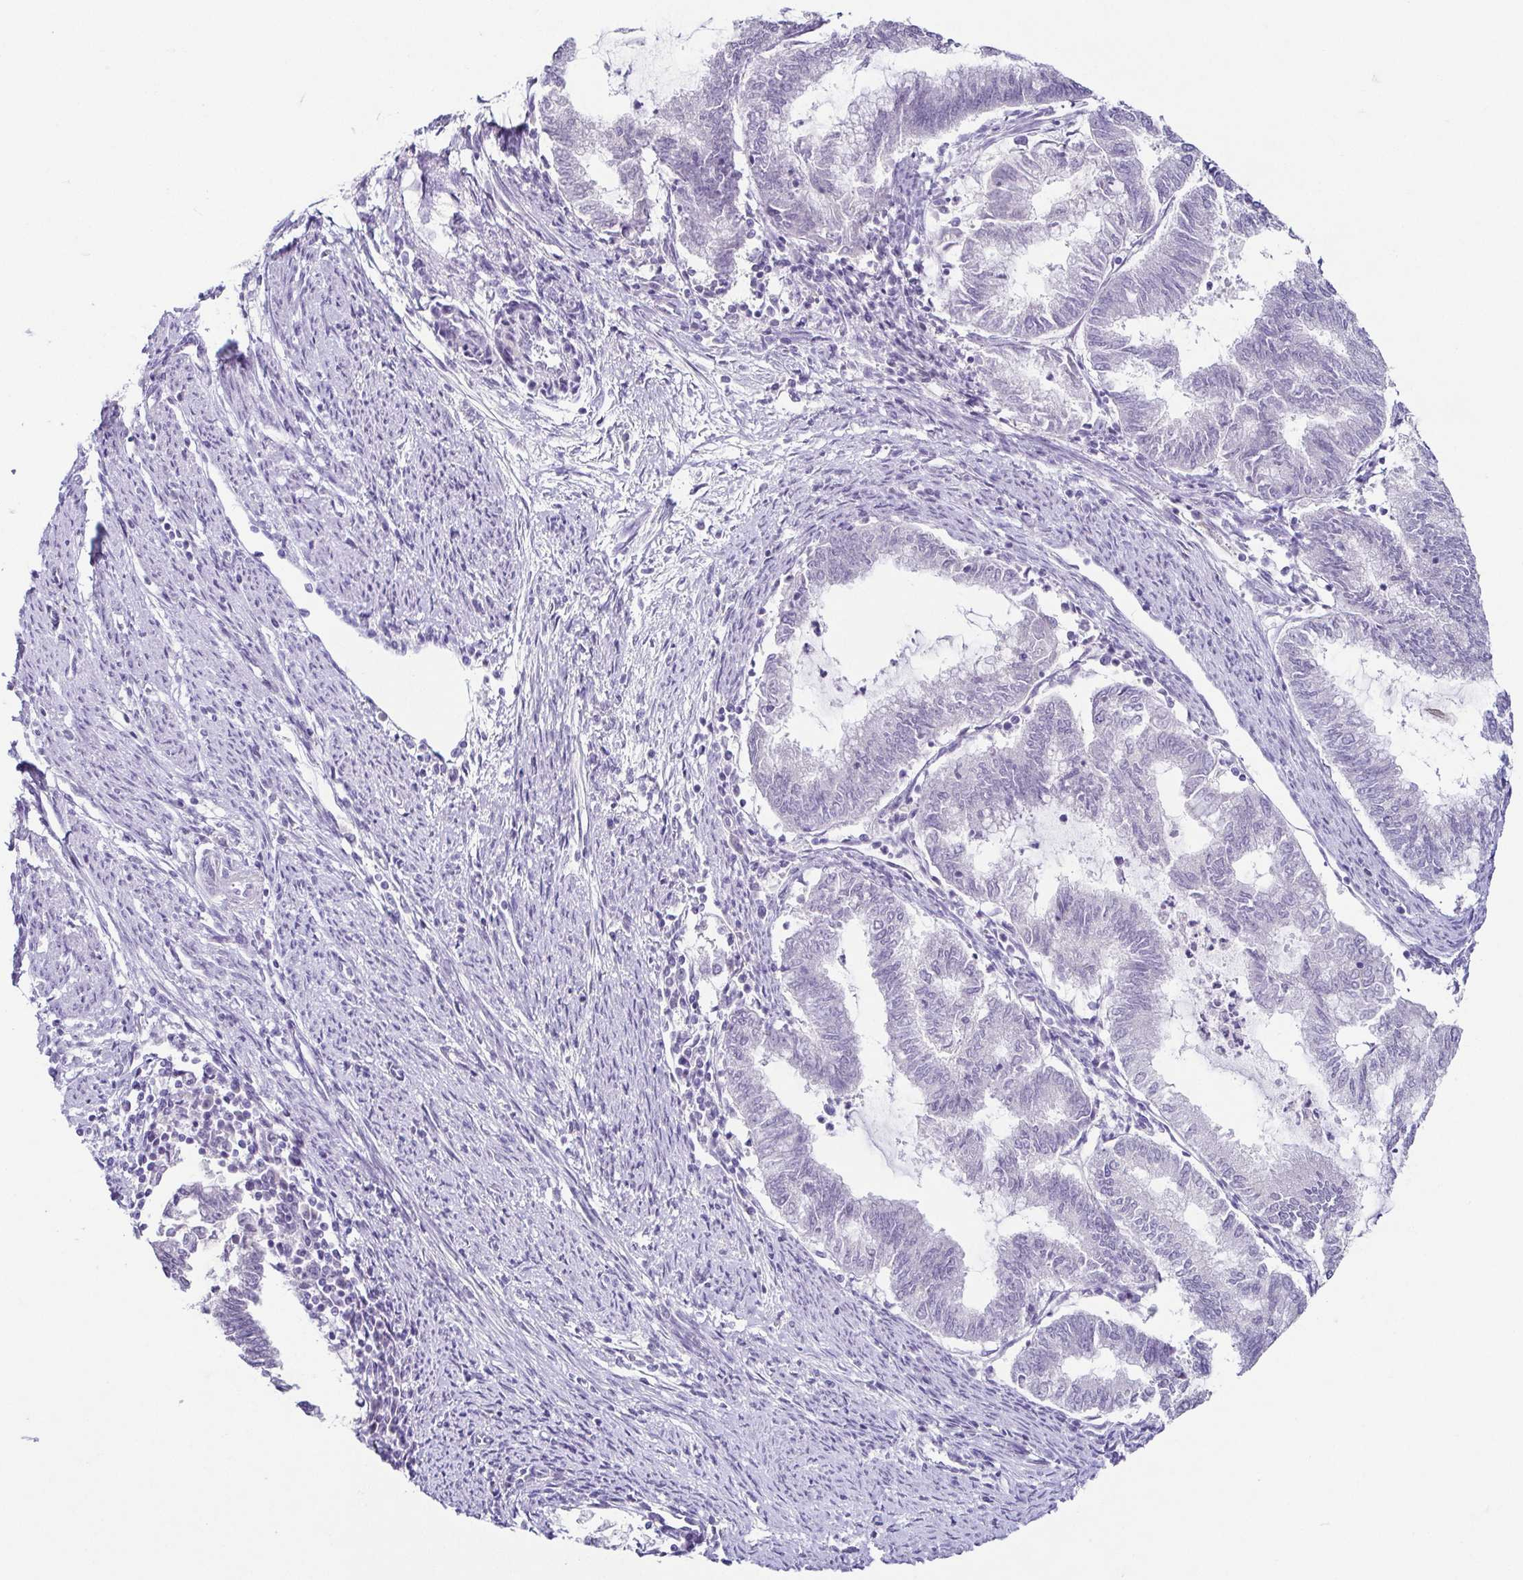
{"staining": {"intensity": "negative", "quantity": "none", "location": "none"}, "tissue": "endometrial cancer", "cell_type": "Tumor cells", "image_type": "cancer", "snomed": [{"axis": "morphology", "description": "Adenocarcinoma, NOS"}, {"axis": "topography", "description": "Endometrium"}], "caption": "Endometrial cancer (adenocarcinoma) was stained to show a protein in brown. There is no significant expression in tumor cells. (DAB IHC with hematoxylin counter stain).", "gene": "TP73", "patient": {"sex": "female", "age": 79}}